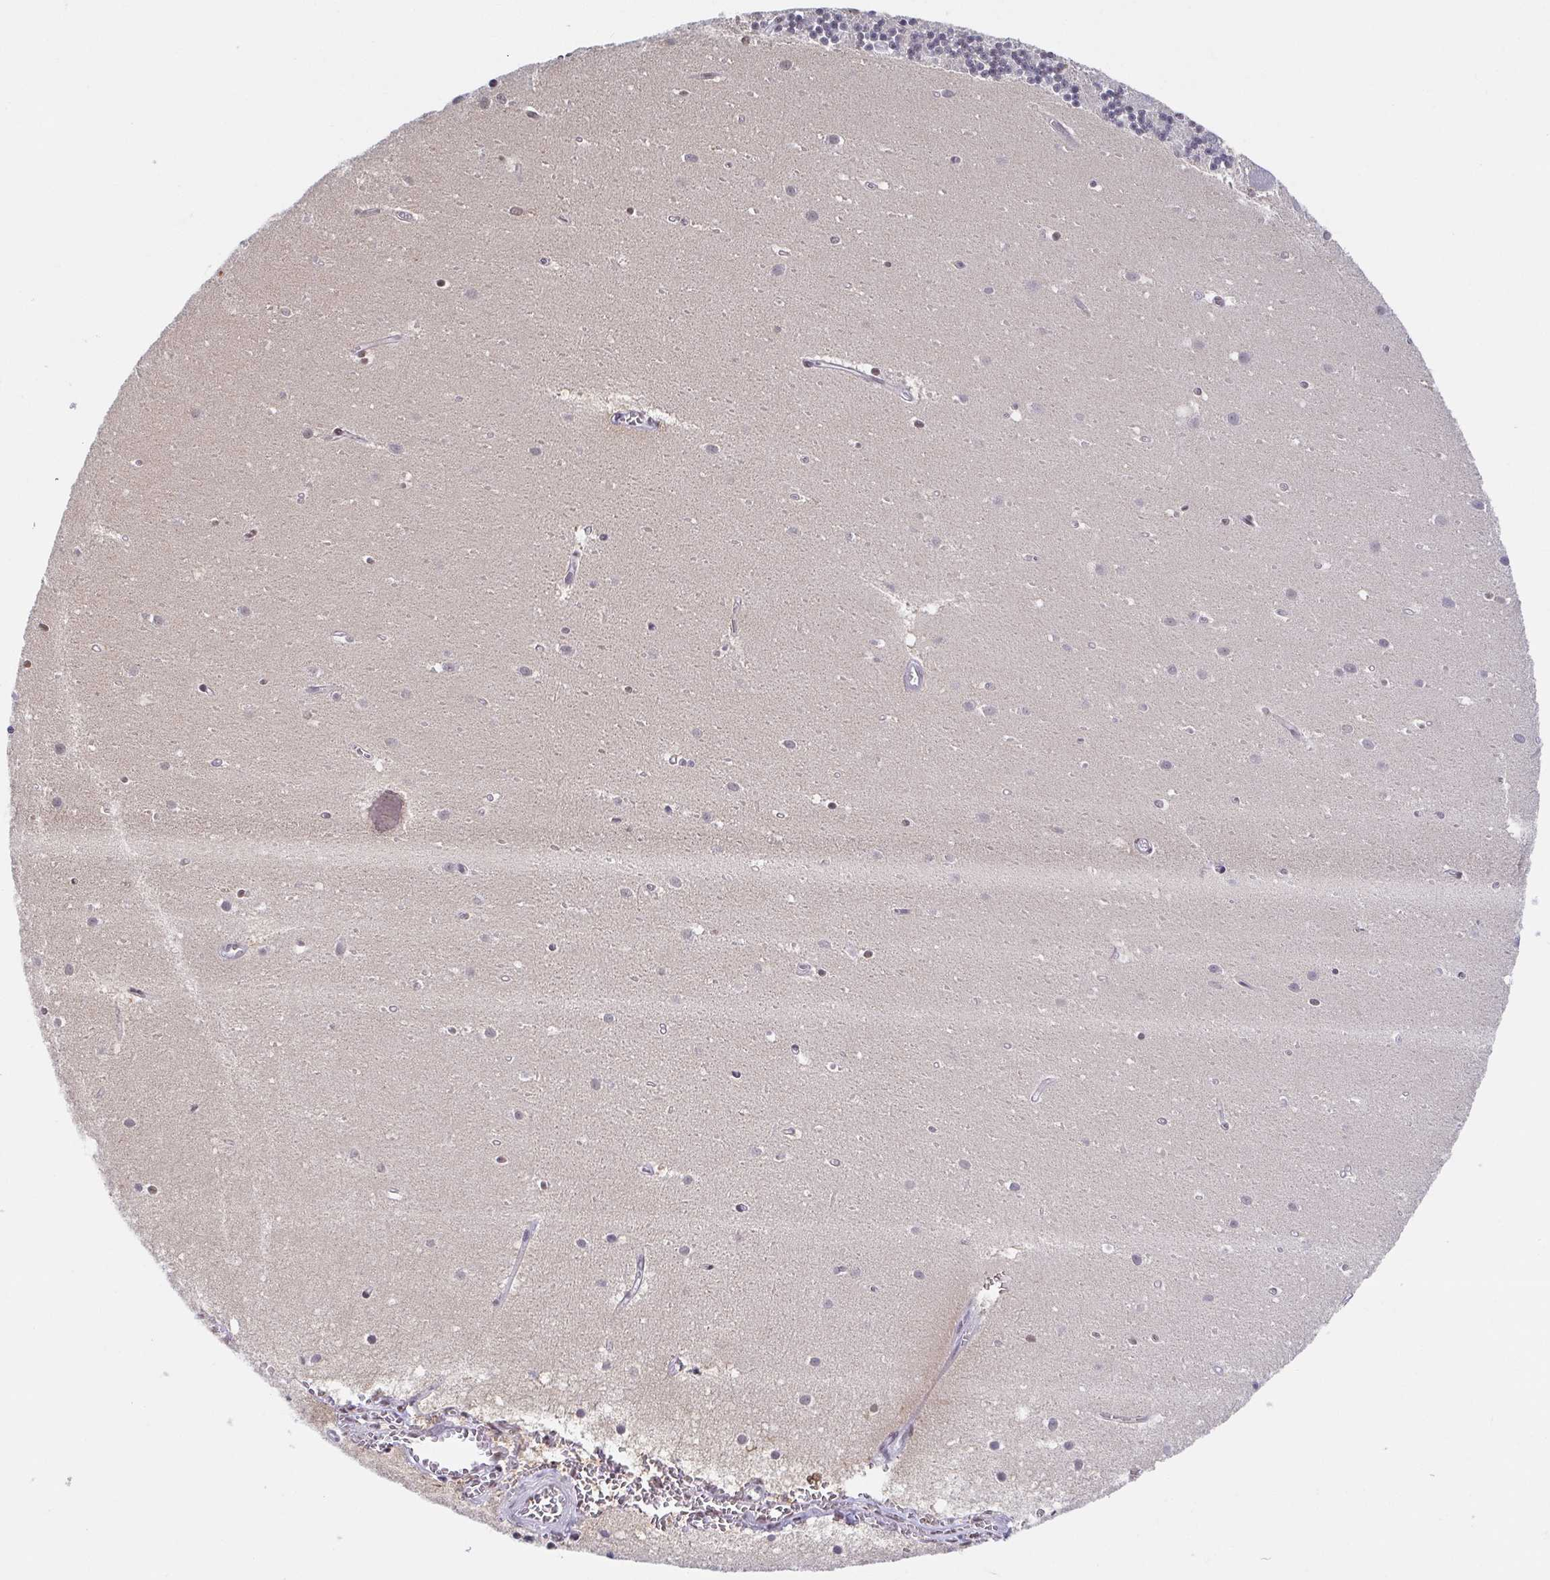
{"staining": {"intensity": "moderate", "quantity": "<25%", "location": "nuclear"}, "tissue": "cerebellum", "cell_type": "Cells in granular layer", "image_type": "normal", "snomed": [{"axis": "morphology", "description": "Normal tissue, NOS"}, {"axis": "topography", "description": "Cerebellum"}], "caption": "Immunohistochemistry (DAB) staining of benign cerebellum displays moderate nuclear protein staining in about <25% of cells in granular layer. (DAB IHC, brown staining for protein, blue staining for nuclei).", "gene": "SLC7A10", "patient": {"sex": "male", "age": 54}}